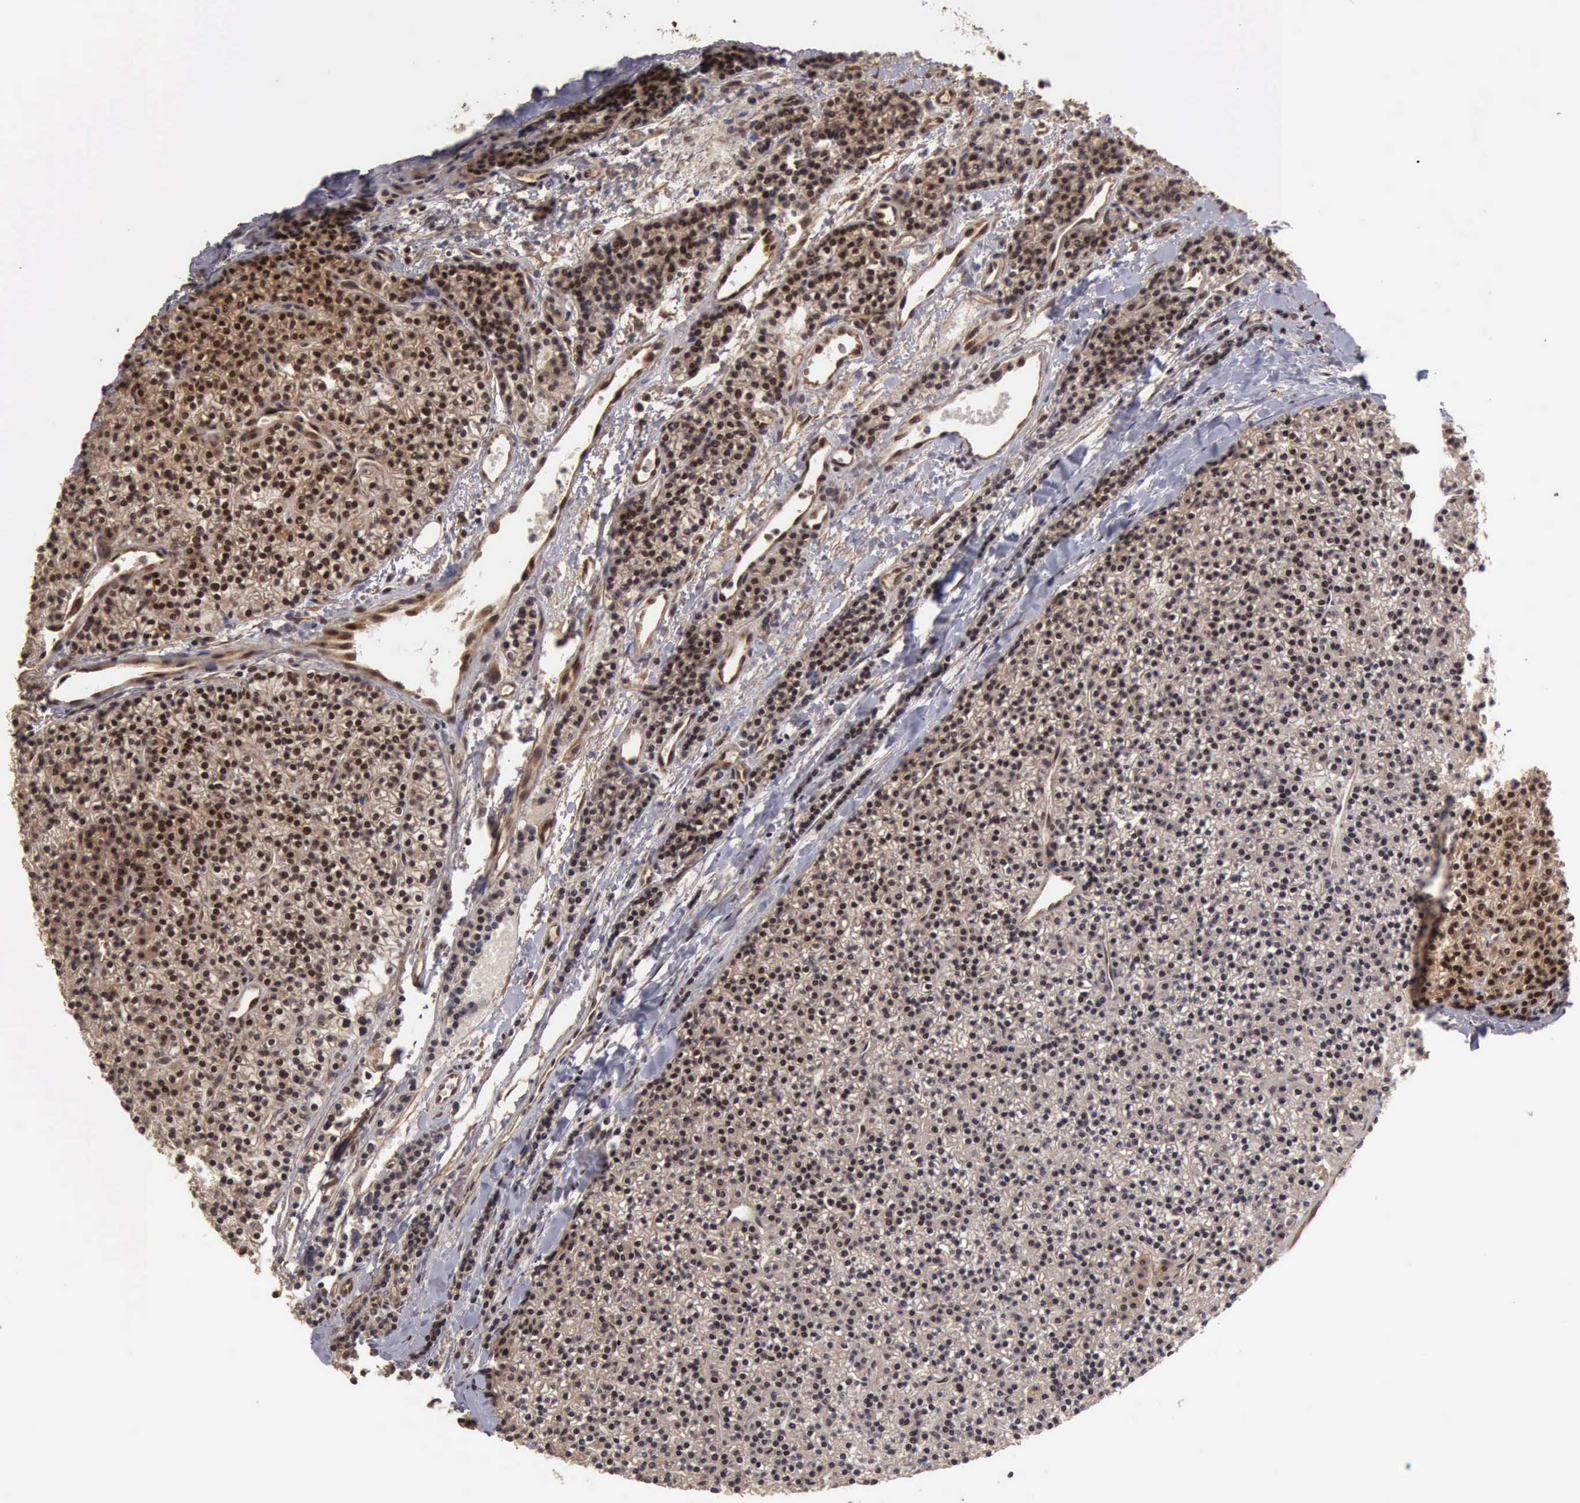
{"staining": {"intensity": "moderate", "quantity": ">75%", "location": "nuclear"}, "tissue": "parathyroid gland", "cell_type": "Glandular cells", "image_type": "normal", "snomed": [{"axis": "morphology", "description": "Normal tissue, NOS"}, {"axis": "topography", "description": "Parathyroid gland"}], "caption": "The photomicrograph reveals staining of benign parathyroid gland, revealing moderate nuclear protein expression (brown color) within glandular cells.", "gene": "BMX", "patient": {"sex": "female", "age": 45}}